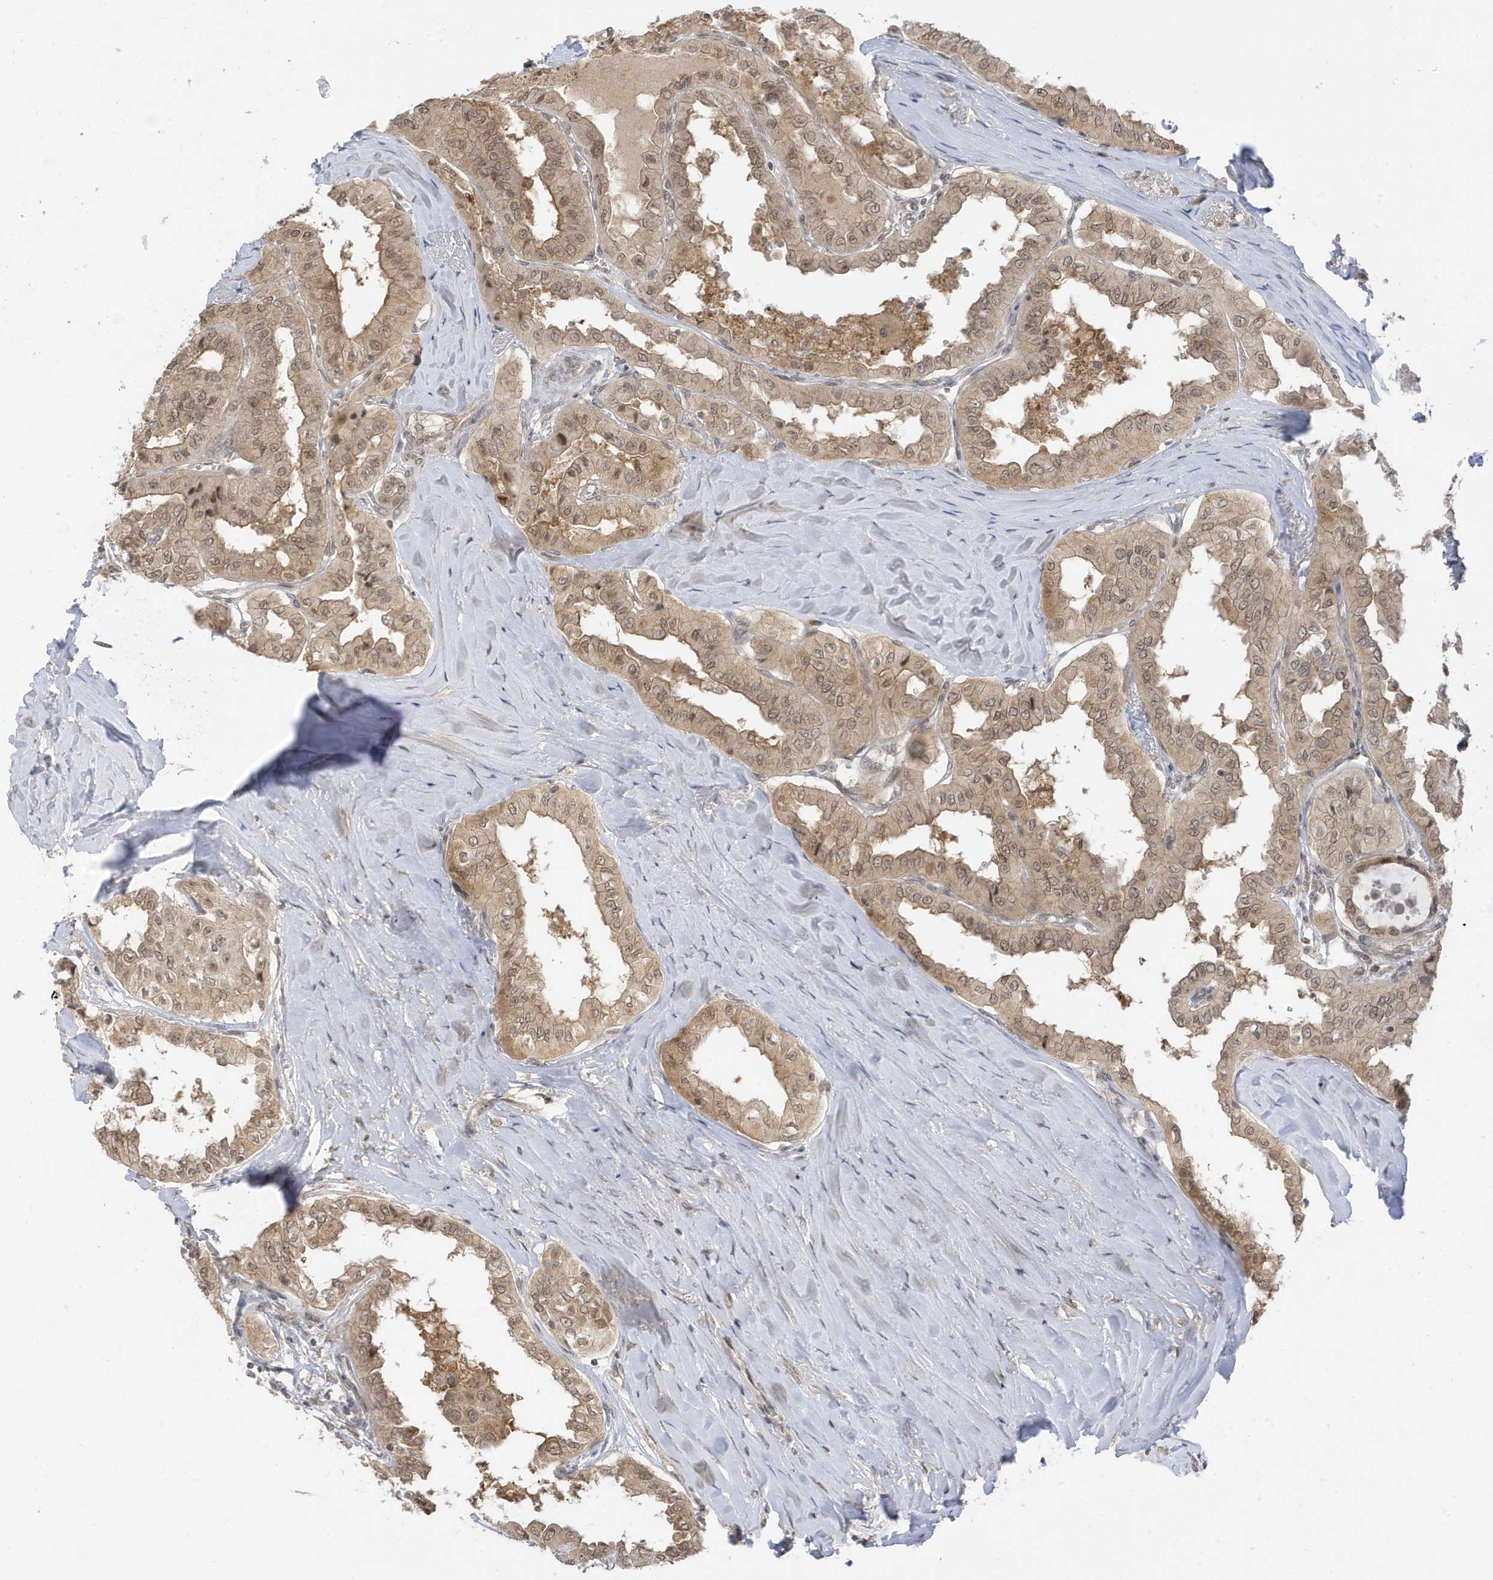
{"staining": {"intensity": "moderate", "quantity": ">75%", "location": "cytoplasmic/membranous,nuclear"}, "tissue": "thyroid cancer", "cell_type": "Tumor cells", "image_type": "cancer", "snomed": [{"axis": "morphology", "description": "Papillary adenocarcinoma, NOS"}, {"axis": "topography", "description": "Thyroid gland"}], "caption": "An IHC image of neoplastic tissue is shown. Protein staining in brown highlights moderate cytoplasmic/membranous and nuclear positivity in thyroid cancer (papillary adenocarcinoma) within tumor cells. (Brightfield microscopy of DAB IHC at high magnification).", "gene": "TAB3", "patient": {"sex": "female", "age": 59}}